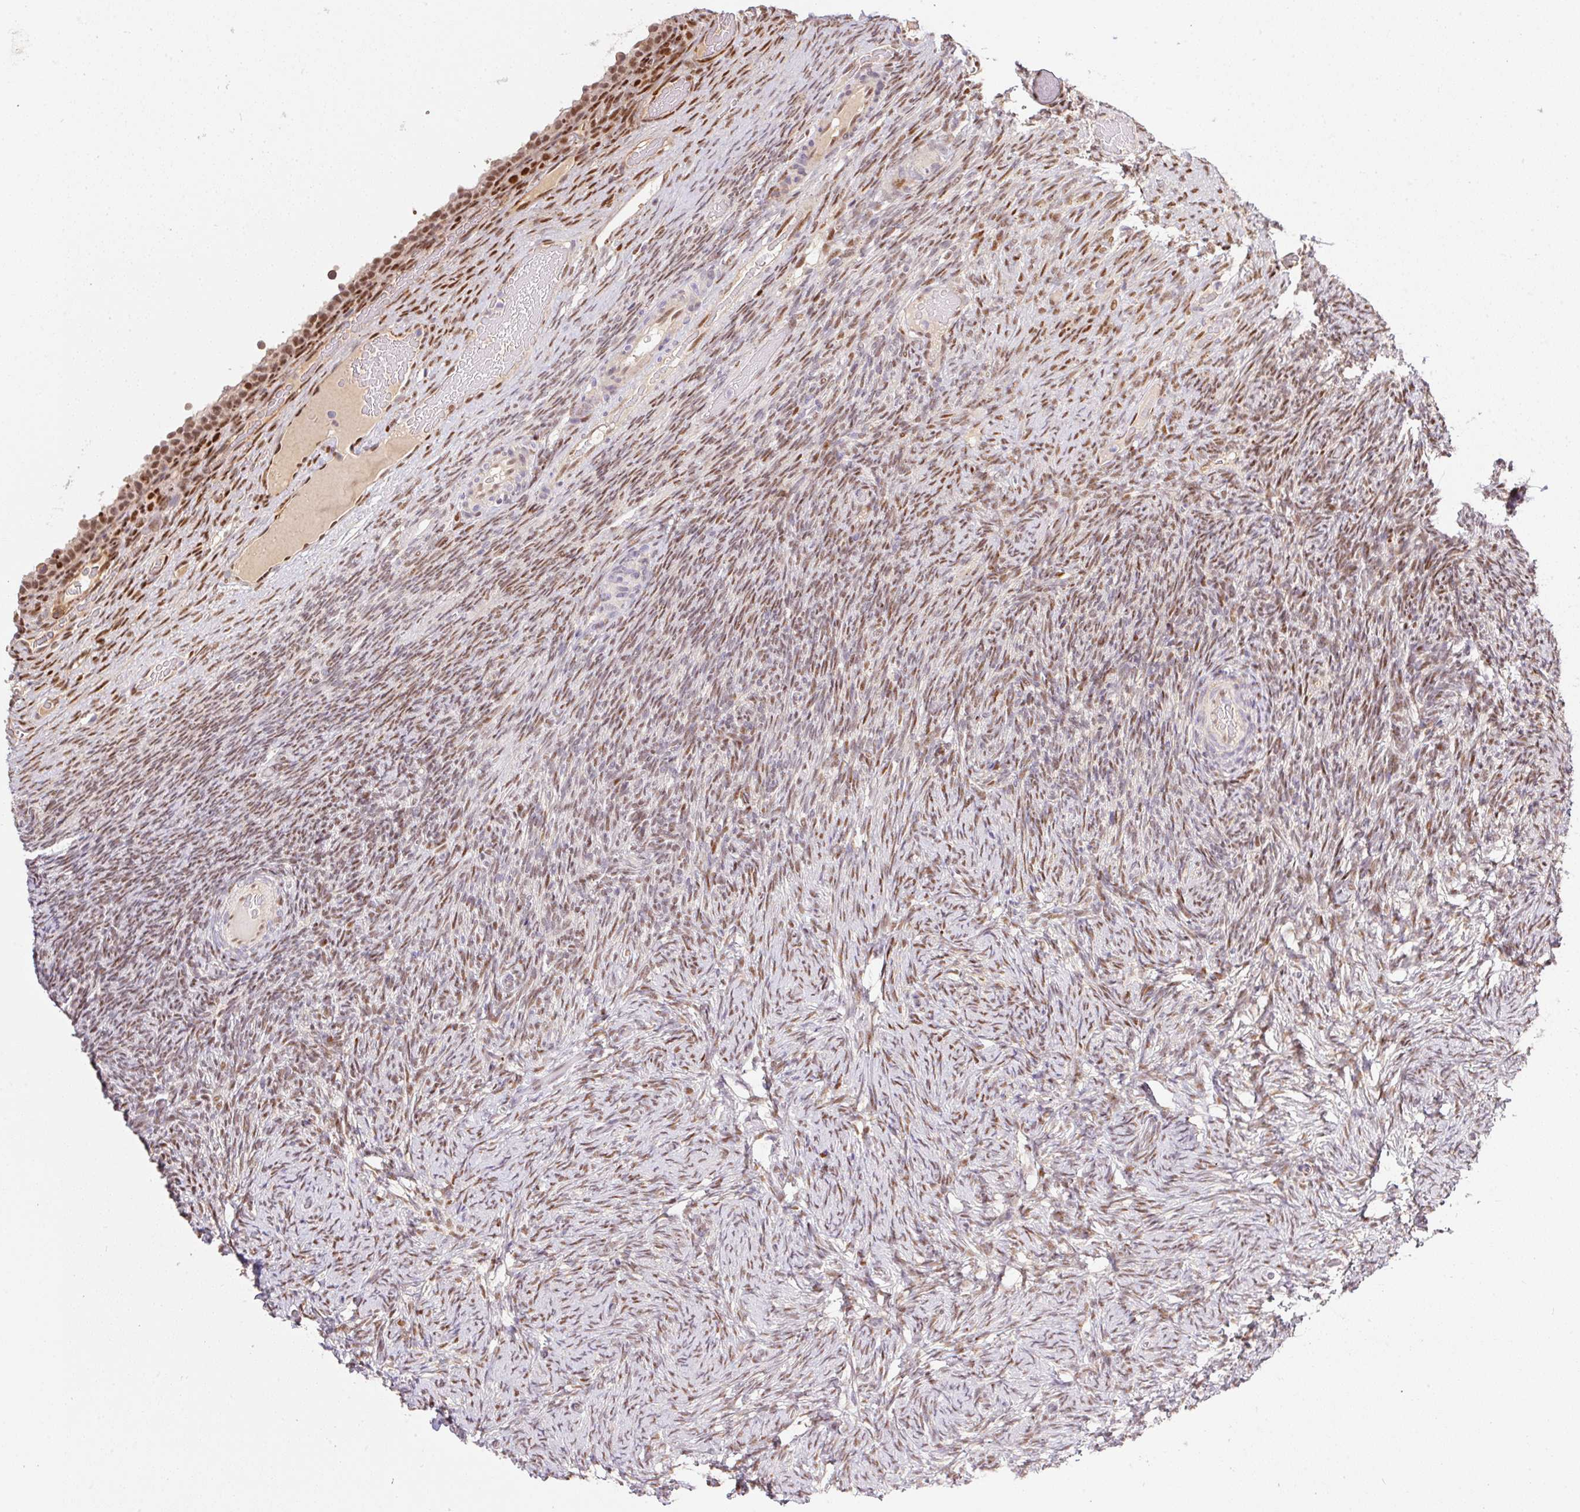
{"staining": {"intensity": "moderate", "quantity": ">75%", "location": "nuclear"}, "tissue": "ovary", "cell_type": "Ovarian stroma cells", "image_type": "normal", "snomed": [{"axis": "morphology", "description": "Normal tissue, NOS"}, {"axis": "topography", "description": "Ovary"}], "caption": "Protein expression analysis of unremarkable ovary displays moderate nuclear expression in approximately >75% of ovarian stroma cells.", "gene": "GPR139", "patient": {"sex": "female", "age": 34}}